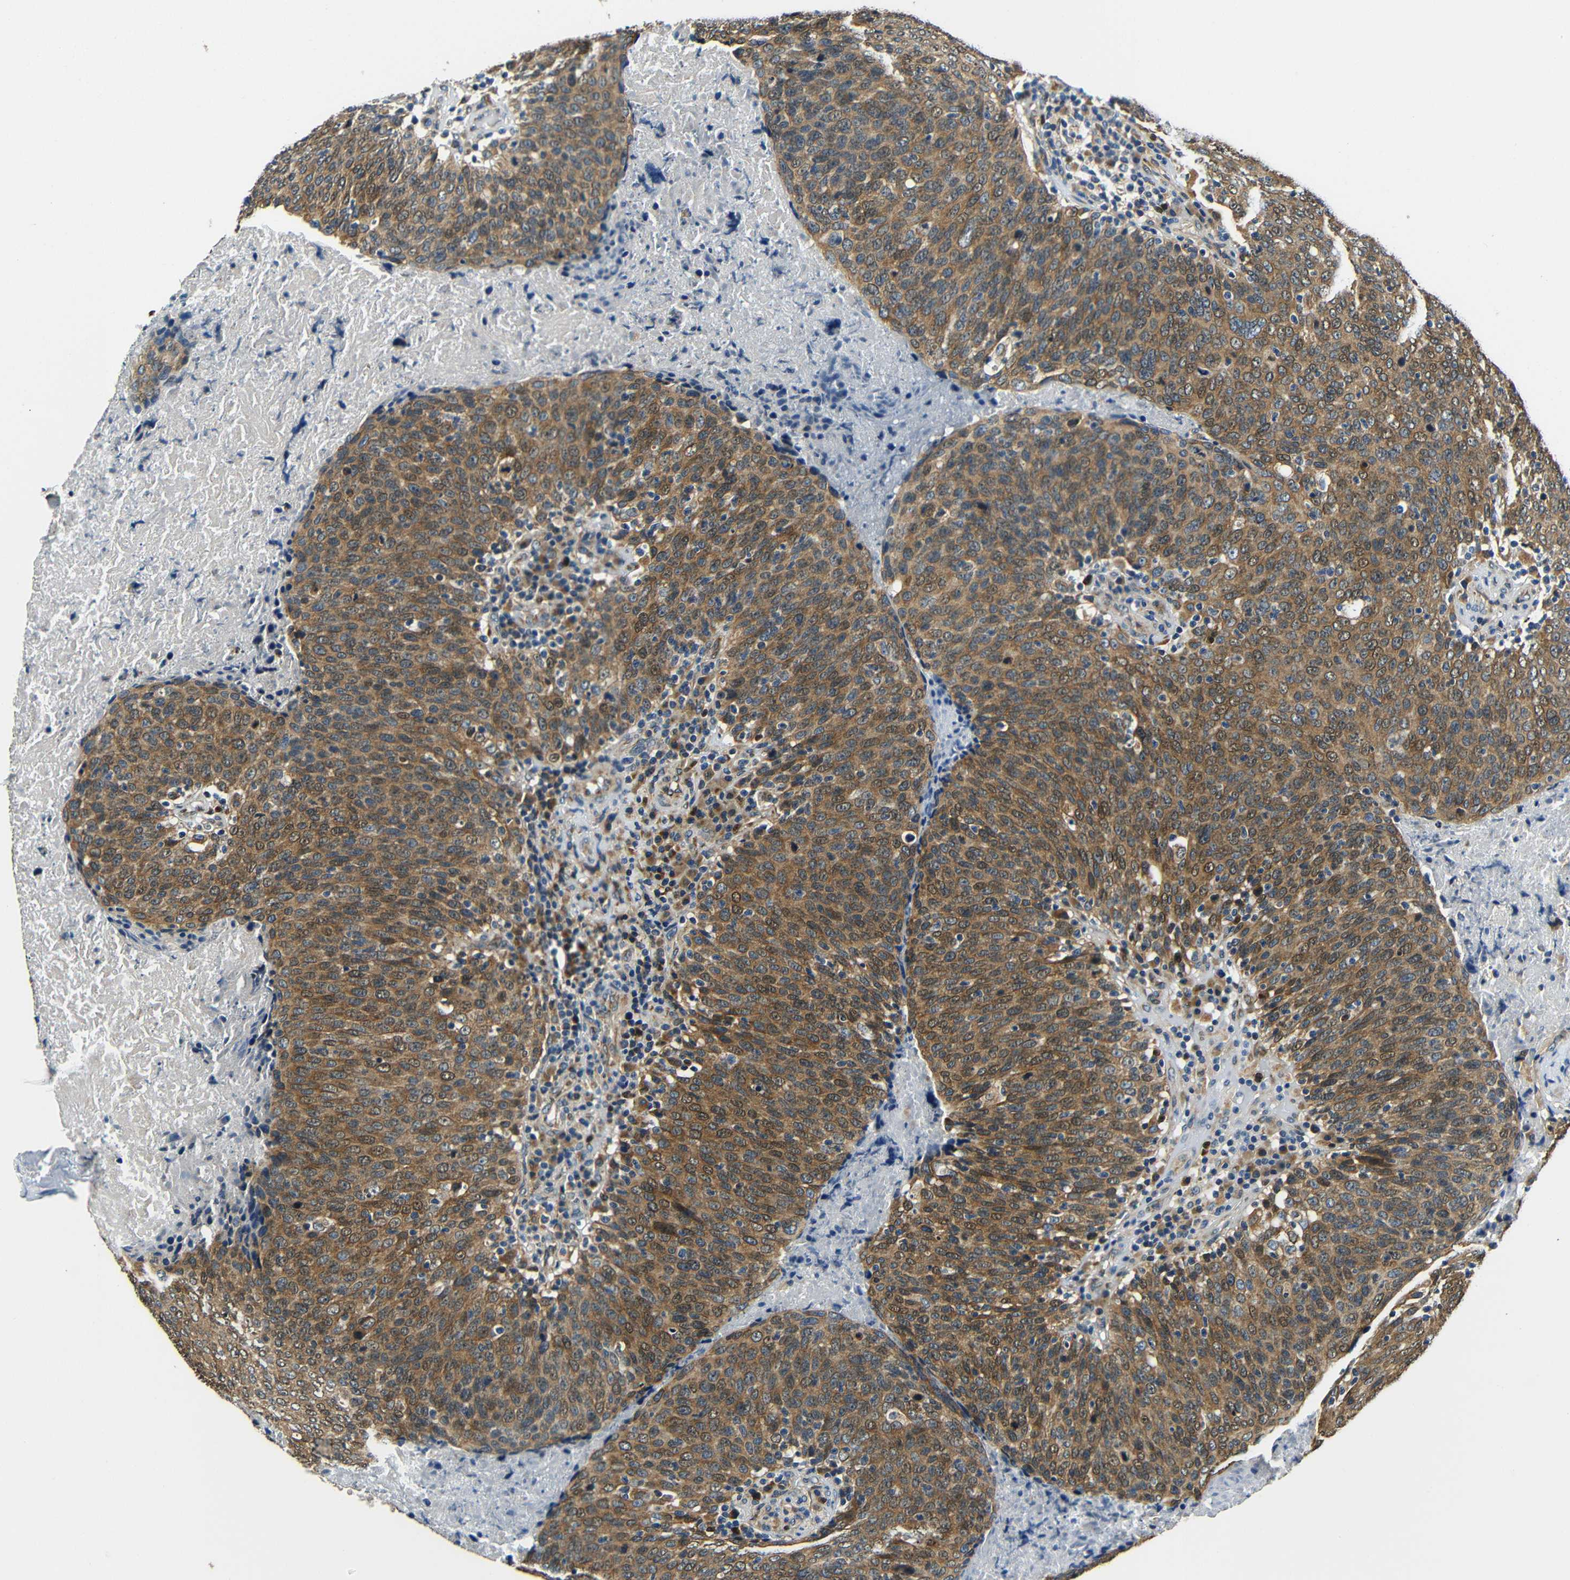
{"staining": {"intensity": "moderate", "quantity": ">75%", "location": "cytoplasmic/membranous,nuclear"}, "tissue": "head and neck cancer", "cell_type": "Tumor cells", "image_type": "cancer", "snomed": [{"axis": "morphology", "description": "Squamous cell carcinoma, NOS"}, {"axis": "morphology", "description": "Squamous cell carcinoma, metastatic, NOS"}, {"axis": "topography", "description": "Lymph node"}, {"axis": "topography", "description": "Head-Neck"}], "caption": "Head and neck squamous cell carcinoma stained with DAB IHC shows medium levels of moderate cytoplasmic/membranous and nuclear positivity in approximately >75% of tumor cells. The staining is performed using DAB brown chromogen to label protein expression. The nuclei are counter-stained blue using hematoxylin.", "gene": "VAPB", "patient": {"sex": "male", "age": 62}}